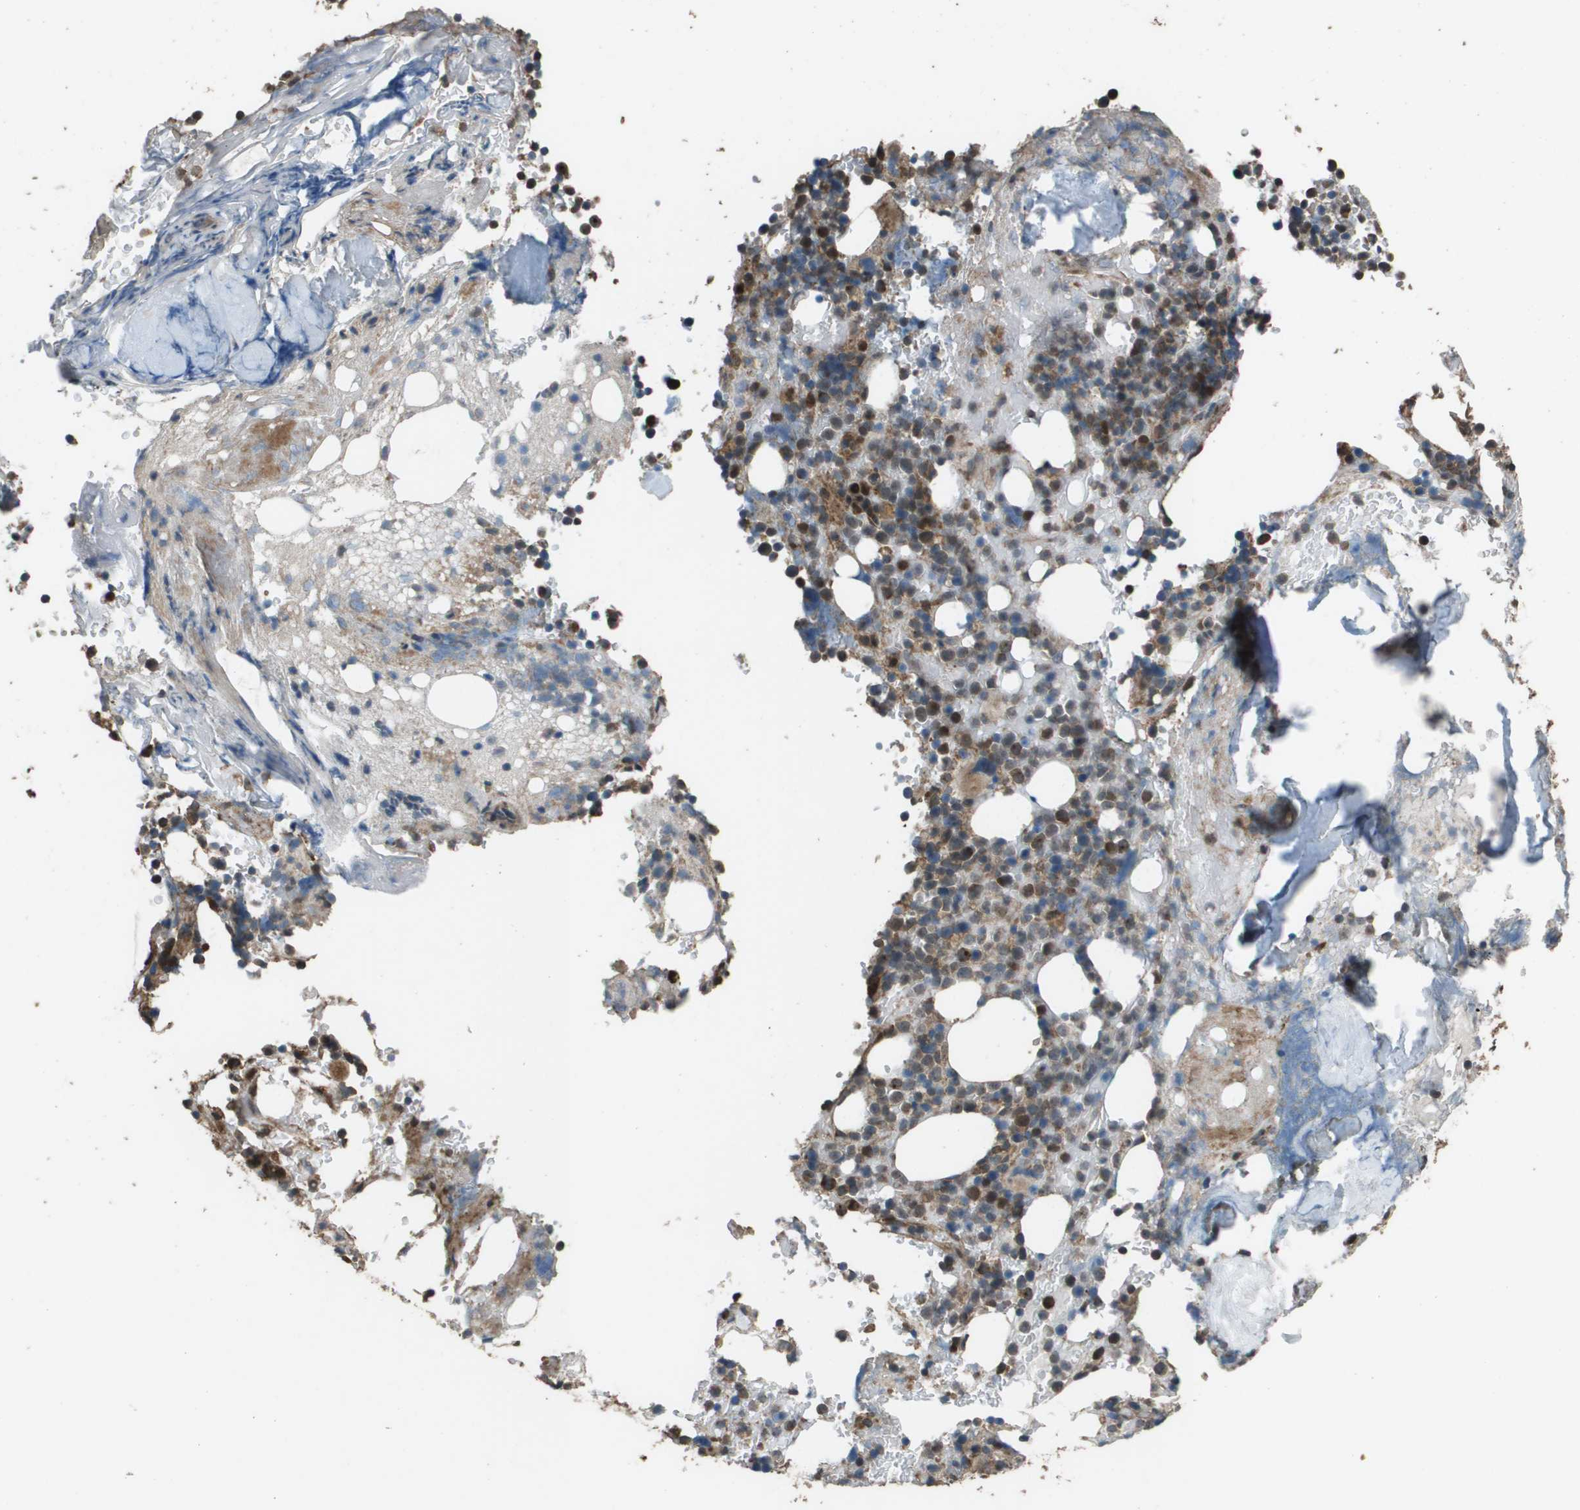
{"staining": {"intensity": "moderate", "quantity": "25%-75%", "location": "cytoplasmic/membranous"}, "tissue": "bone marrow", "cell_type": "Hematopoietic cells", "image_type": "normal", "snomed": [{"axis": "morphology", "description": "Normal tissue, NOS"}, {"axis": "topography", "description": "Bone marrow"}], "caption": "Immunohistochemical staining of normal human bone marrow demonstrates moderate cytoplasmic/membranous protein staining in approximately 25%-75% of hematopoietic cells. (IHC, brightfield microscopy, high magnification).", "gene": "FIG4", "patient": {"sex": "female", "age": 73}}